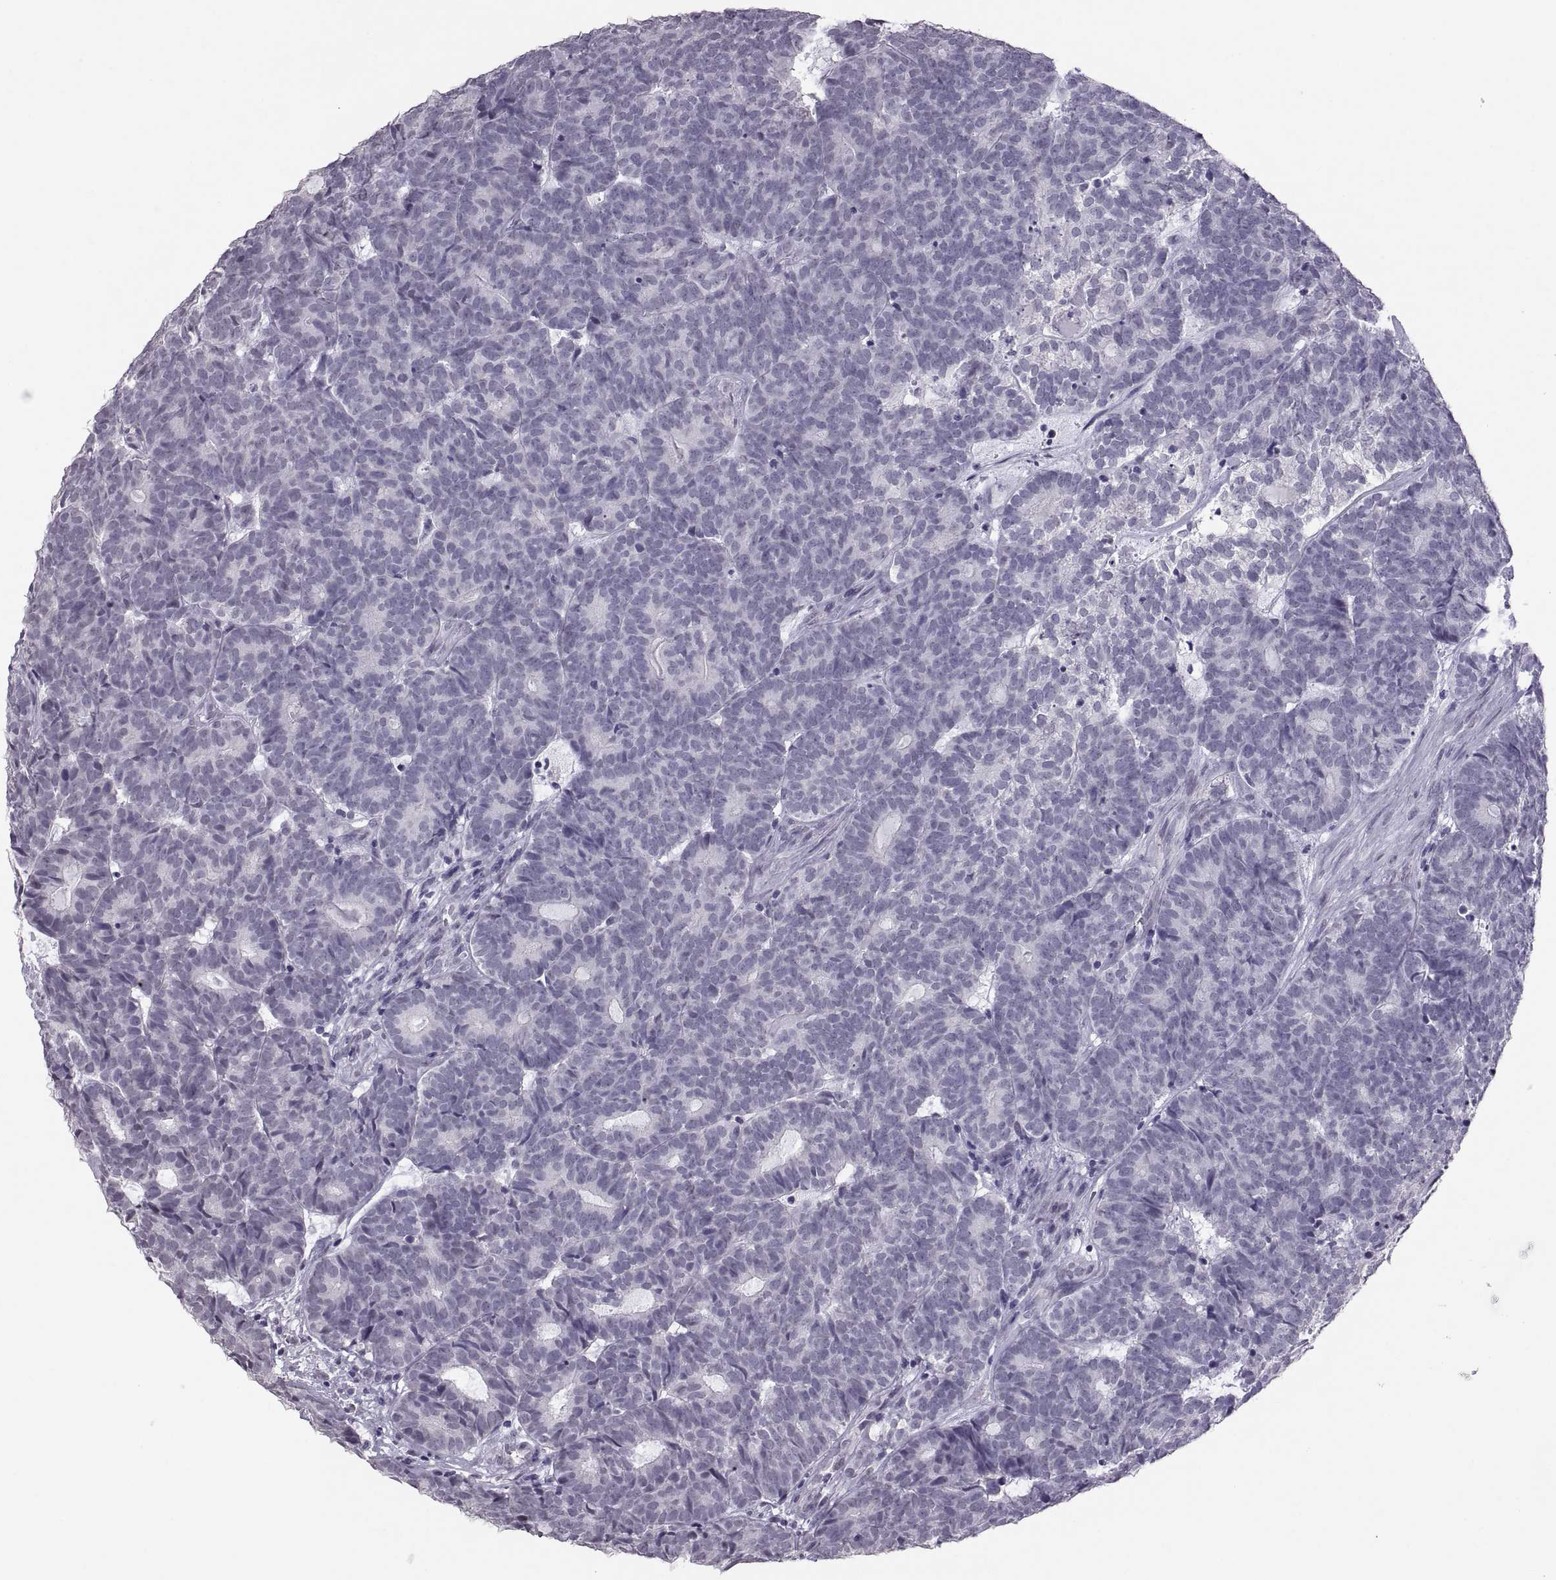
{"staining": {"intensity": "negative", "quantity": "none", "location": "none"}, "tissue": "head and neck cancer", "cell_type": "Tumor cells", "image_type": "cancer", "snomed": [{"axis": "morphology", "description": "Adenocarcinoma, NOS"}, {"axis": "topography", "description": "Head-Neck"}], "caption": "DAB immunohistochemical staining of human head and neck adenocarcinoma displays no significant staining in tumor cells.", "gene": "KRT77", "patient": {"sex": "female", "age": 81}}